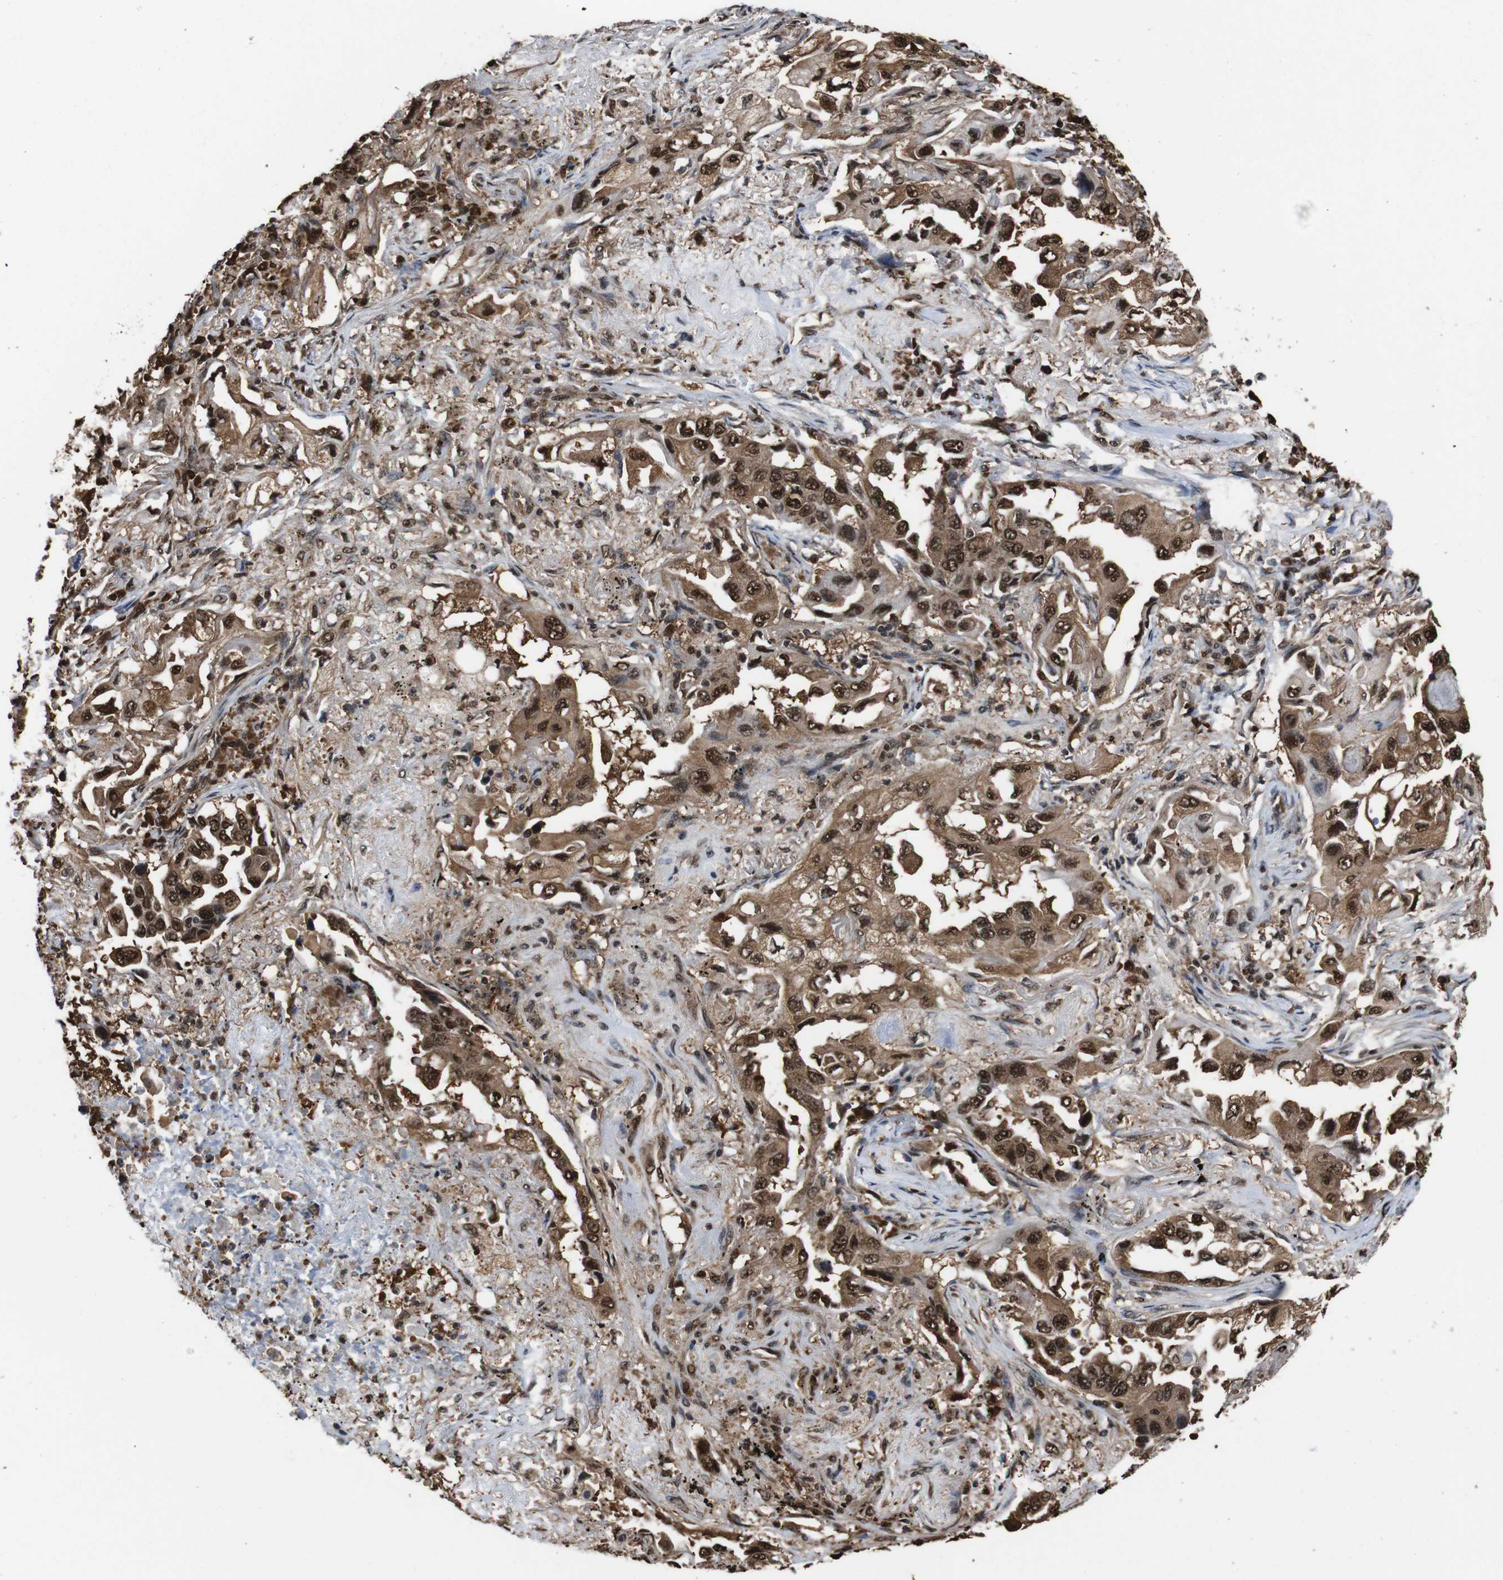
{"staining": {"intensity": "moderate", "quantity": ">75%", "location": "cytoplasmic/membranous,nuclear"}, "tissue": "lung cancer", "cell_type": "Tumor cells", "image_type": "cancer", "snomed": [{"axis": "morphology", "description": "Adenocarcinoma, NOS"}, {"axis": "topography", "description": "Lung"}], "caption": "A brown stain shows moderate cytoplasmic/membranous and nuclear positivity of a protein in lung adenocarcinoma tumor cells.", "gene": "VCP", "patient": {"sex": "female", "age": 65}}